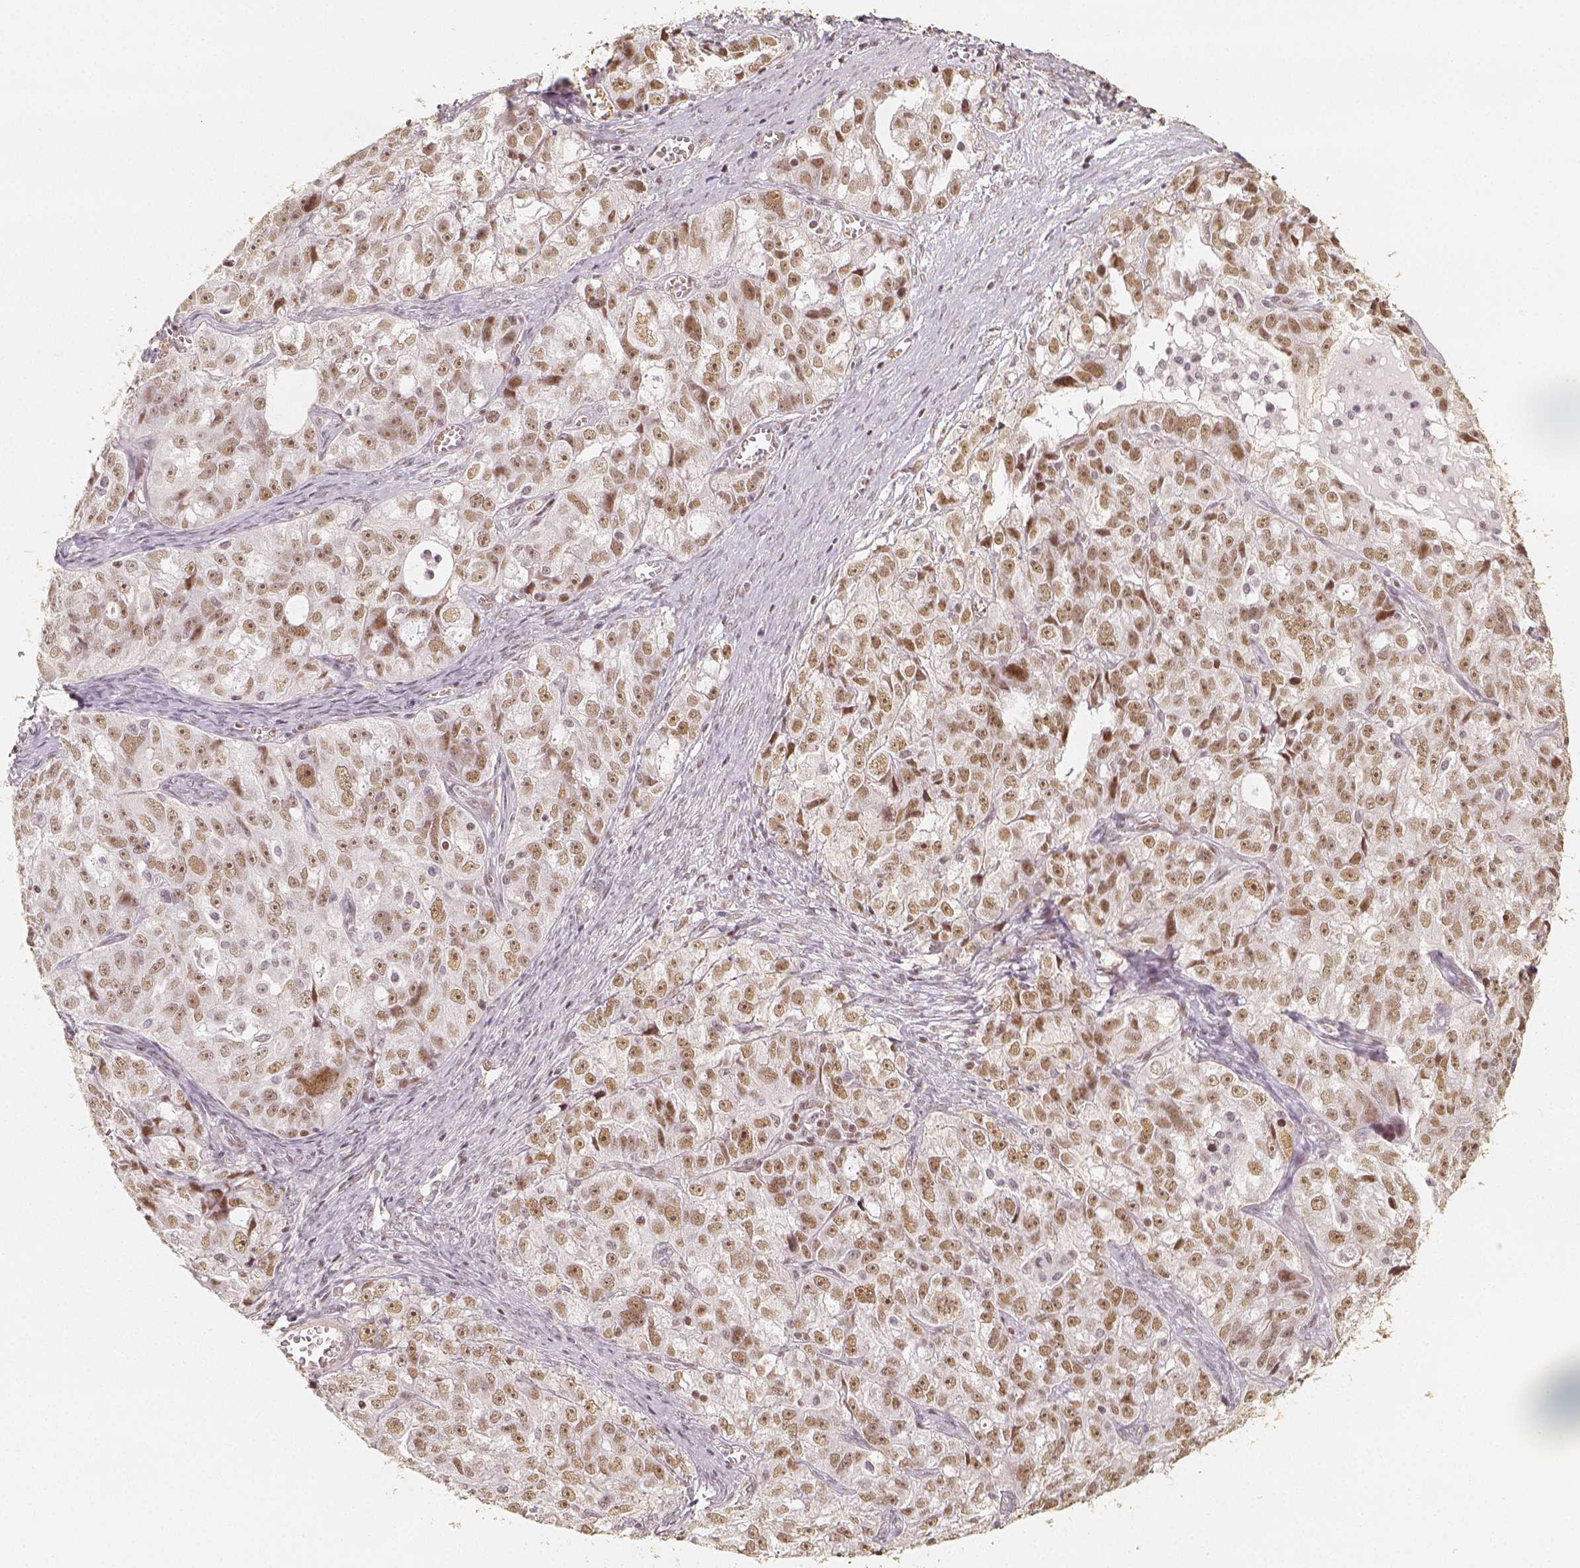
{"staining": {"intensity": "moderate", "quantity": ">75%", "location": "nuclear"}, "tissue": "ovarian cancer", "cell_type": "Tumor cells", "image_type": "cancer", "snomed": [{"axis": "morphology", "description": "Cystadenocarcinoma, serous, NOS"}, {"axis": "topography", "description": "Ovary"}], "caption": "Ovarian cancer (serous cystadenocarcinoma) stained with a protein marker reveals moderate staining in tumor cells.", "gene": "HDAC1", "patient": {"sex": "female", "age": 51}}